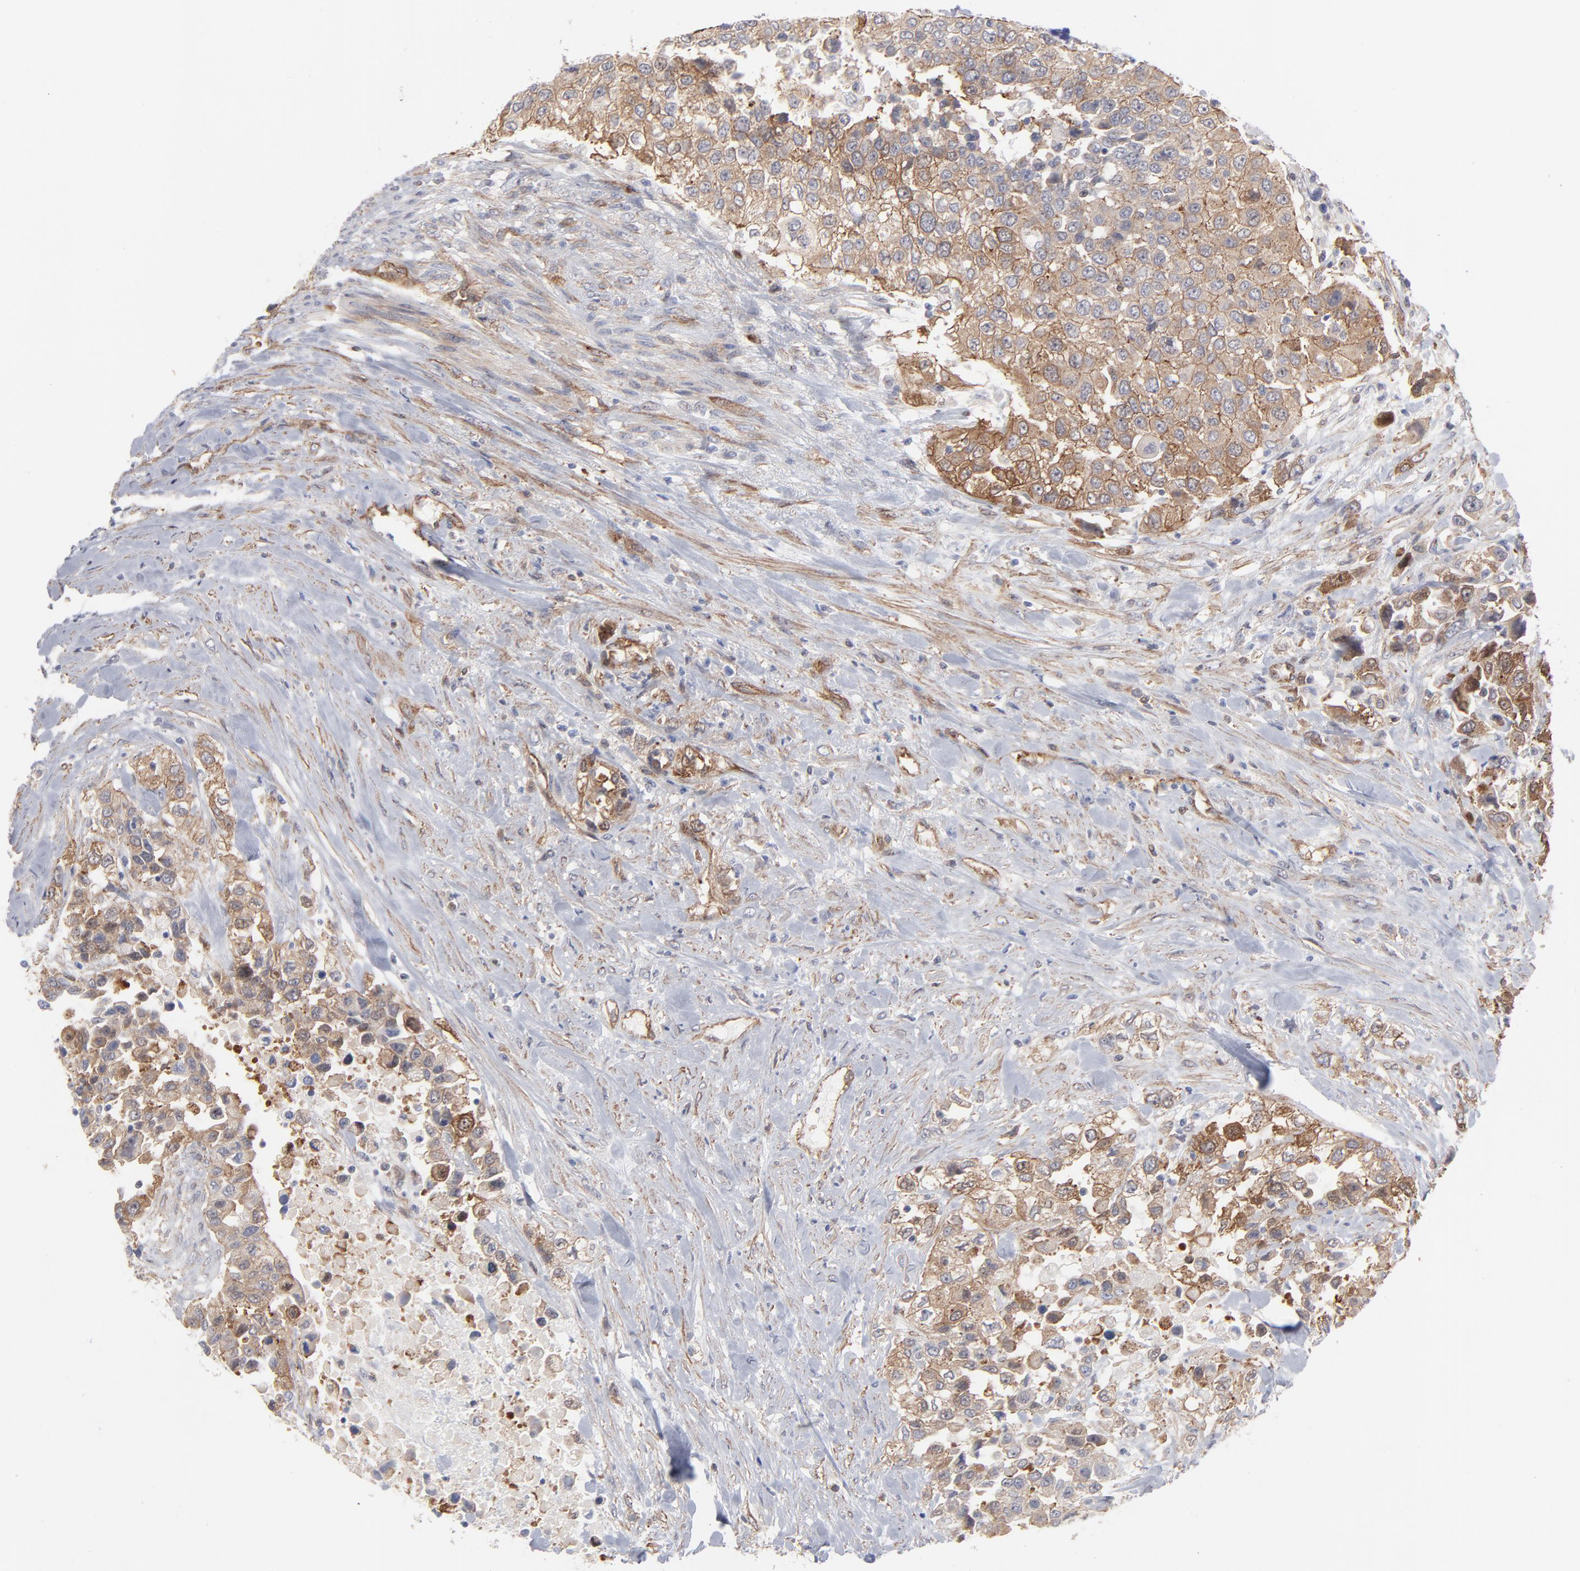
{"staining": {"intensity": "weak", "quantity": ">75%", "location": "cytoplasmic/membranous"}, "tissue": "urothelial cancer", "cell_type": "Tumor cells", "image_type": "cancer", "snomed": [{"axis": "morphology", "description": "Urothelial carcinoma, High grade"}, {"axis": "topography", "description": "Urinary bladder"}], "caption": "Approximately >75% of tumor cells in human urothelial carcinoma (high-grade) demonstrate weak cytoplasmic/membranous protein expression as visualized by brown immunohistochemical staining.", "gene": "PXN", "patient": {"sex": "female", "age": 80}}